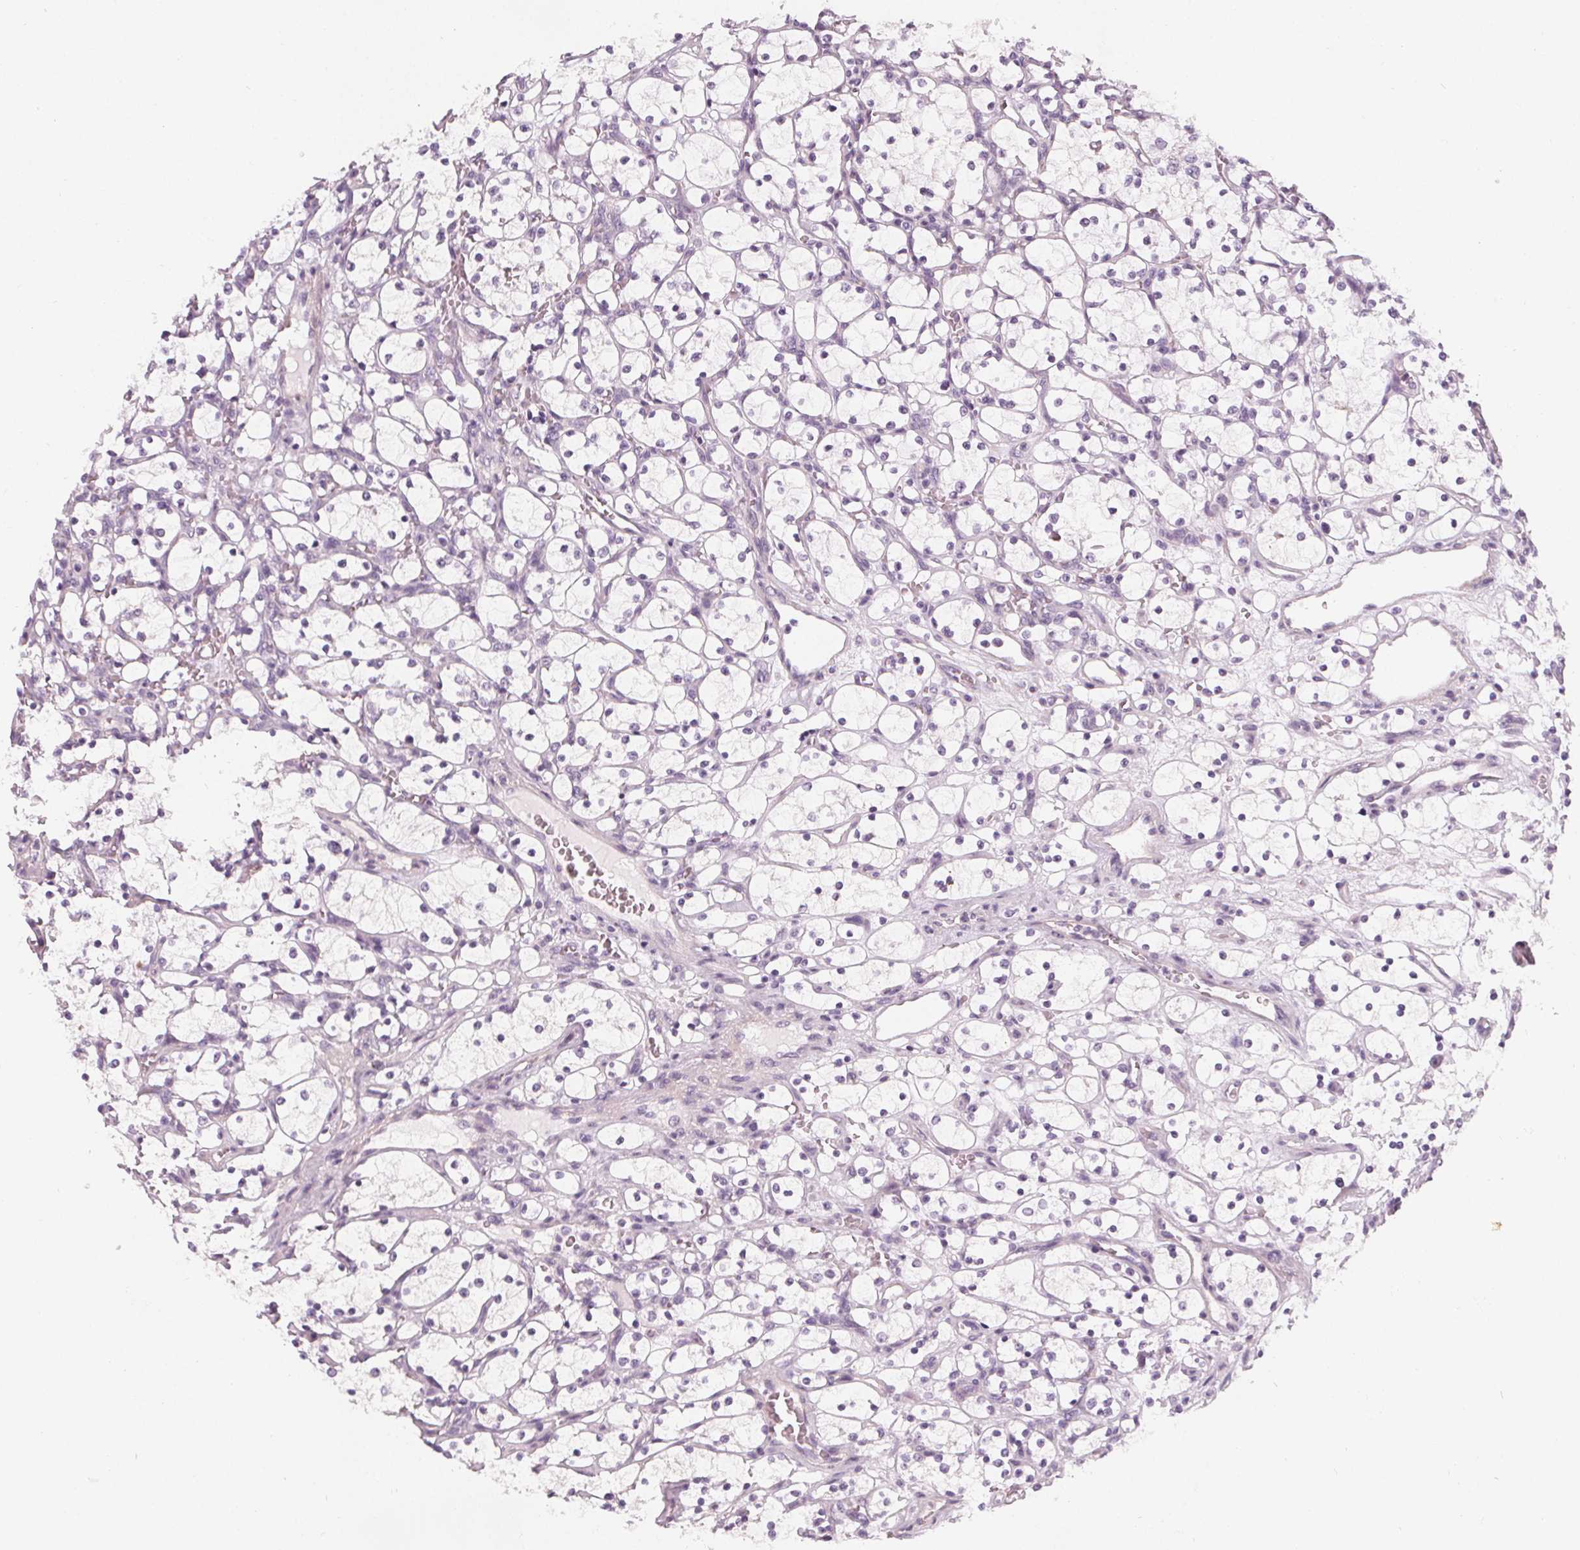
{"staining": {"intensity": "negative", "quantity": "none", "location": "none"}, "tissue": "renal cancer", "cell_type": "Tumor cells", "image_type": "cancer", "snomed": [{"axis": "morphology", "description": "Adenocarcinoma, NOS"}, {"axis": "topography", "description": "Kidney"}], "caption": "Tumor cells are negative for brown protein staining in renal cancer (adenocarcinoma).", "gene": "SLC5A12", "patient": {"sex": "female", "age": 69}}